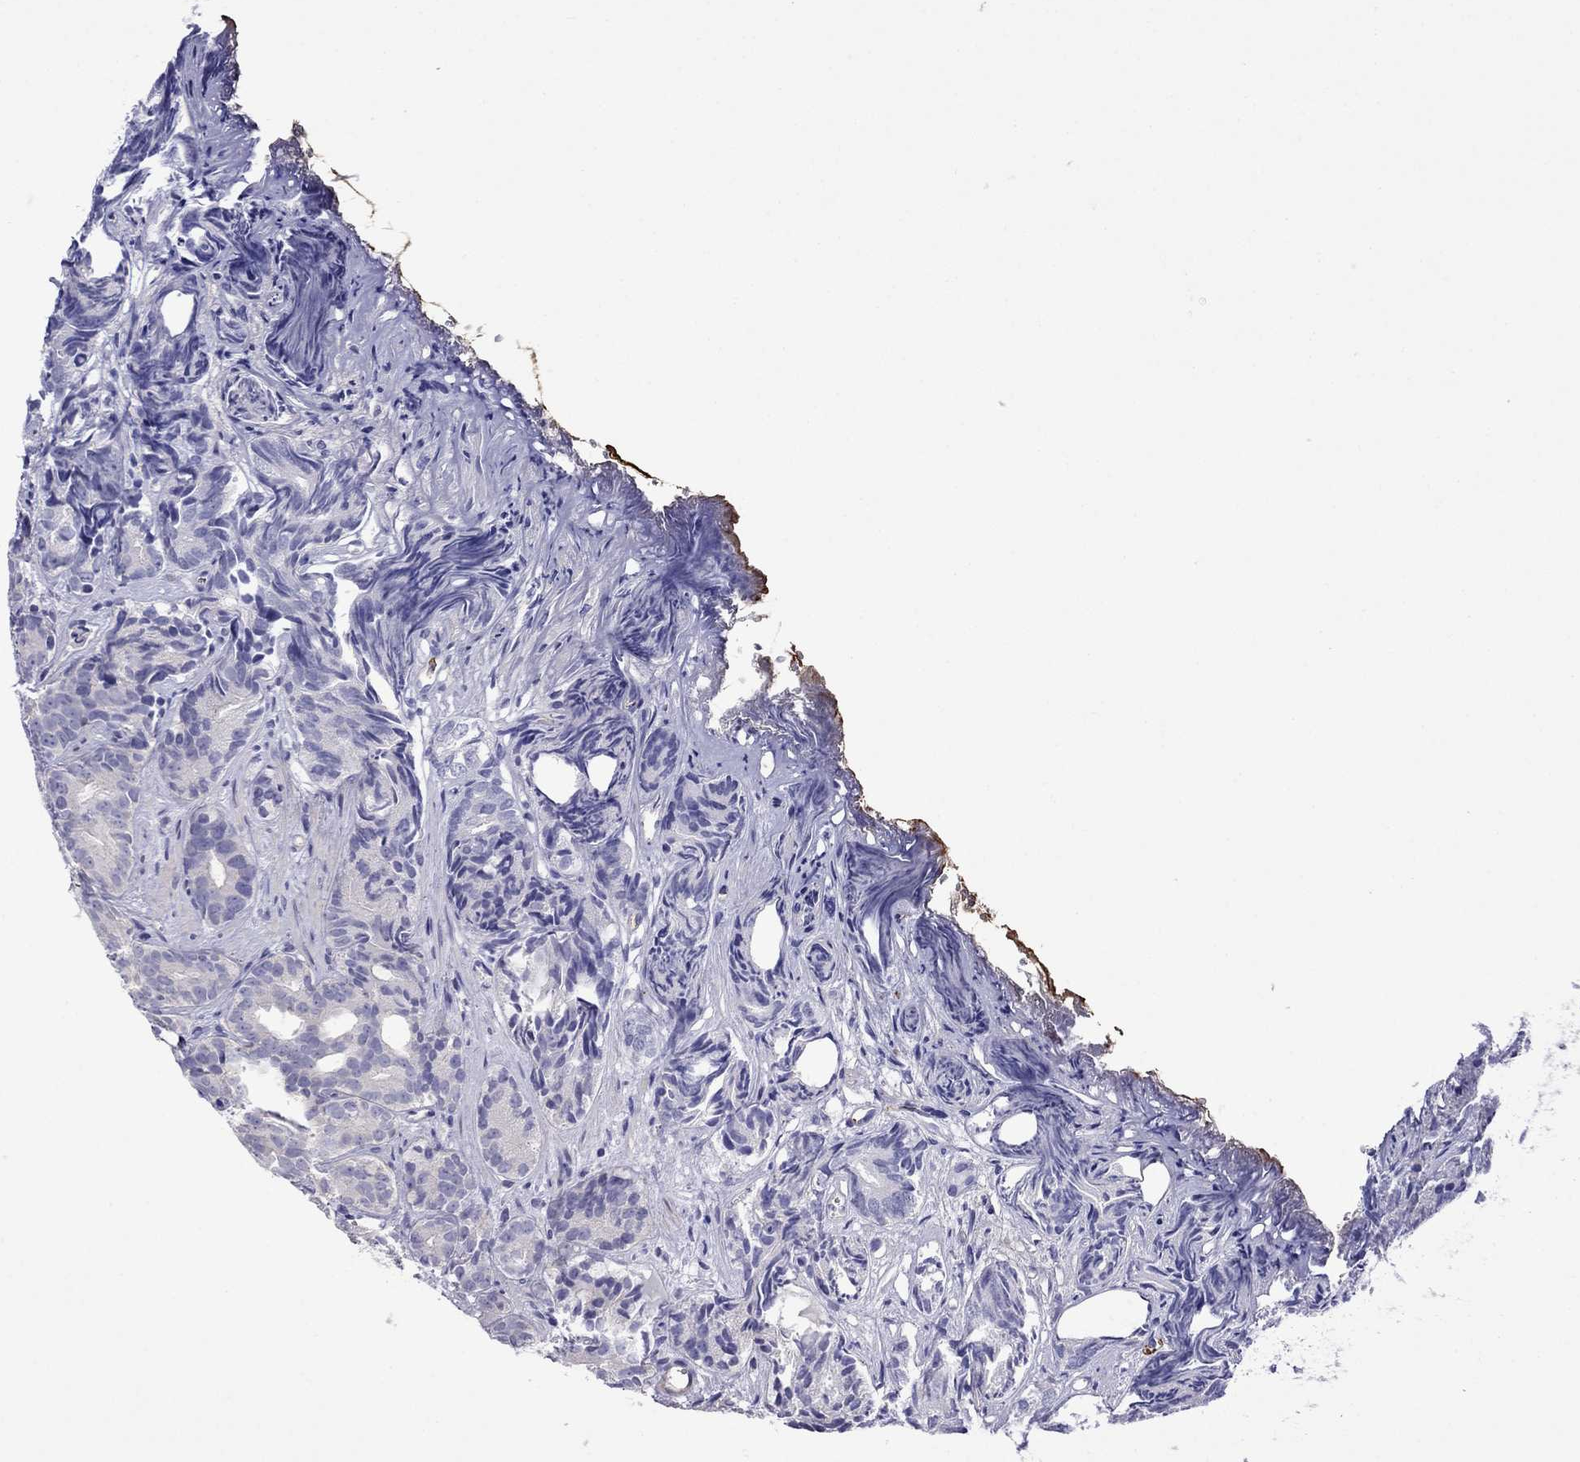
{"staining": {"intensity": "negative", "quantity": "none", "location": "none"}, "tissue": "prostate cancer", "cell_type": "Tumor cells", "image_type": "cancer", "snomed": [{"axis": "morphology", "description": "Adenocarcinoma, High grade"}, {"axis": "topography", "description": "Prostate"}], "caption": "There is no significant positivity in tumor cells of high-grade adenocarcinoma (prostate).", "gene": "STAR", "patient": {"sex": "male", "age": 84}}